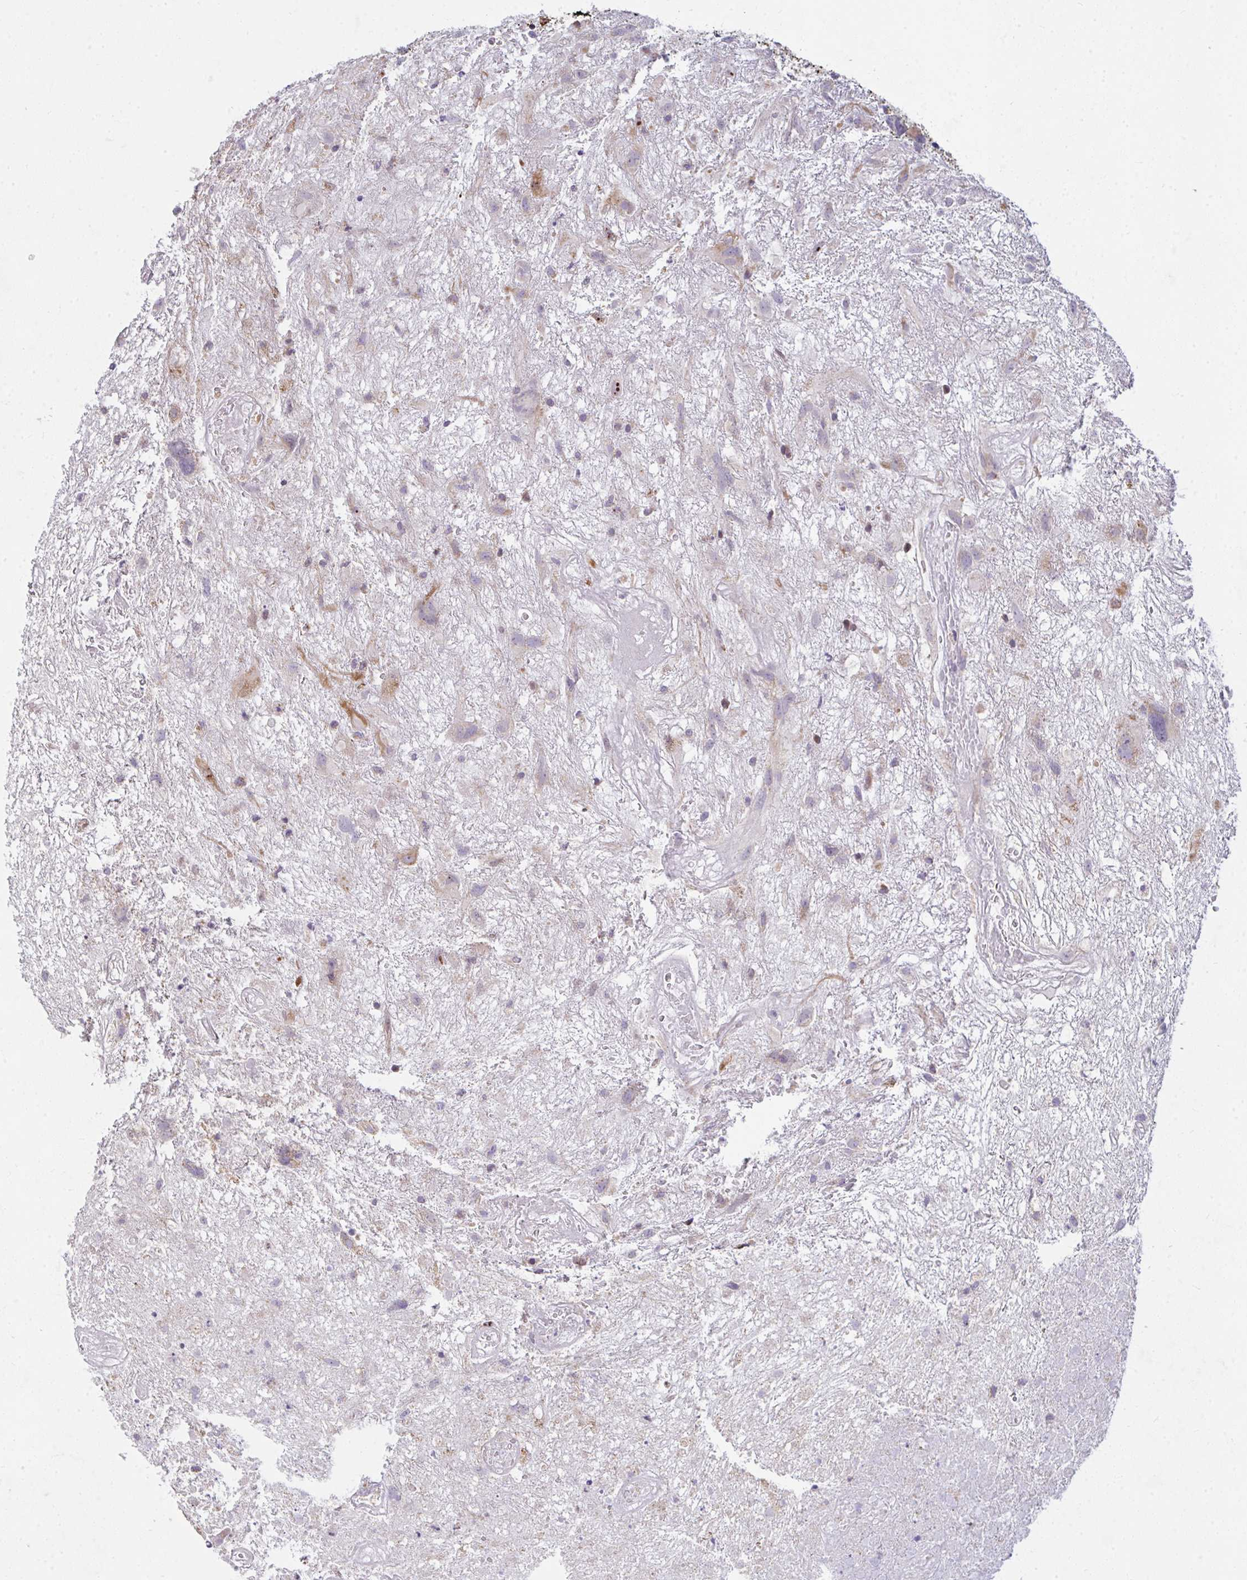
{"staining": {"intensity": "weak", "quantity": "25%-75%", "location": "cytoplasmic/membranous"}, "tissue": "glioma", "cell_type": "Tumor cells", "image_type": "cancer", "snomed": [{"axis": "morphology", "description": "Glioma, malignant, High grade"}, {"axis": "topography", "description": "Brain"}], "caption": "IHC image of neoplastic tissue: glioma stained using immunohistochemistry (IHC) displays low levels of weak protein expression localized specifically in the cytoplasmic/membranous of tumor cells, appearing as a cytoplasmic/membranous brown color.", "gene": "CEP63", "patient": {"sex": "male", "age": 46}}